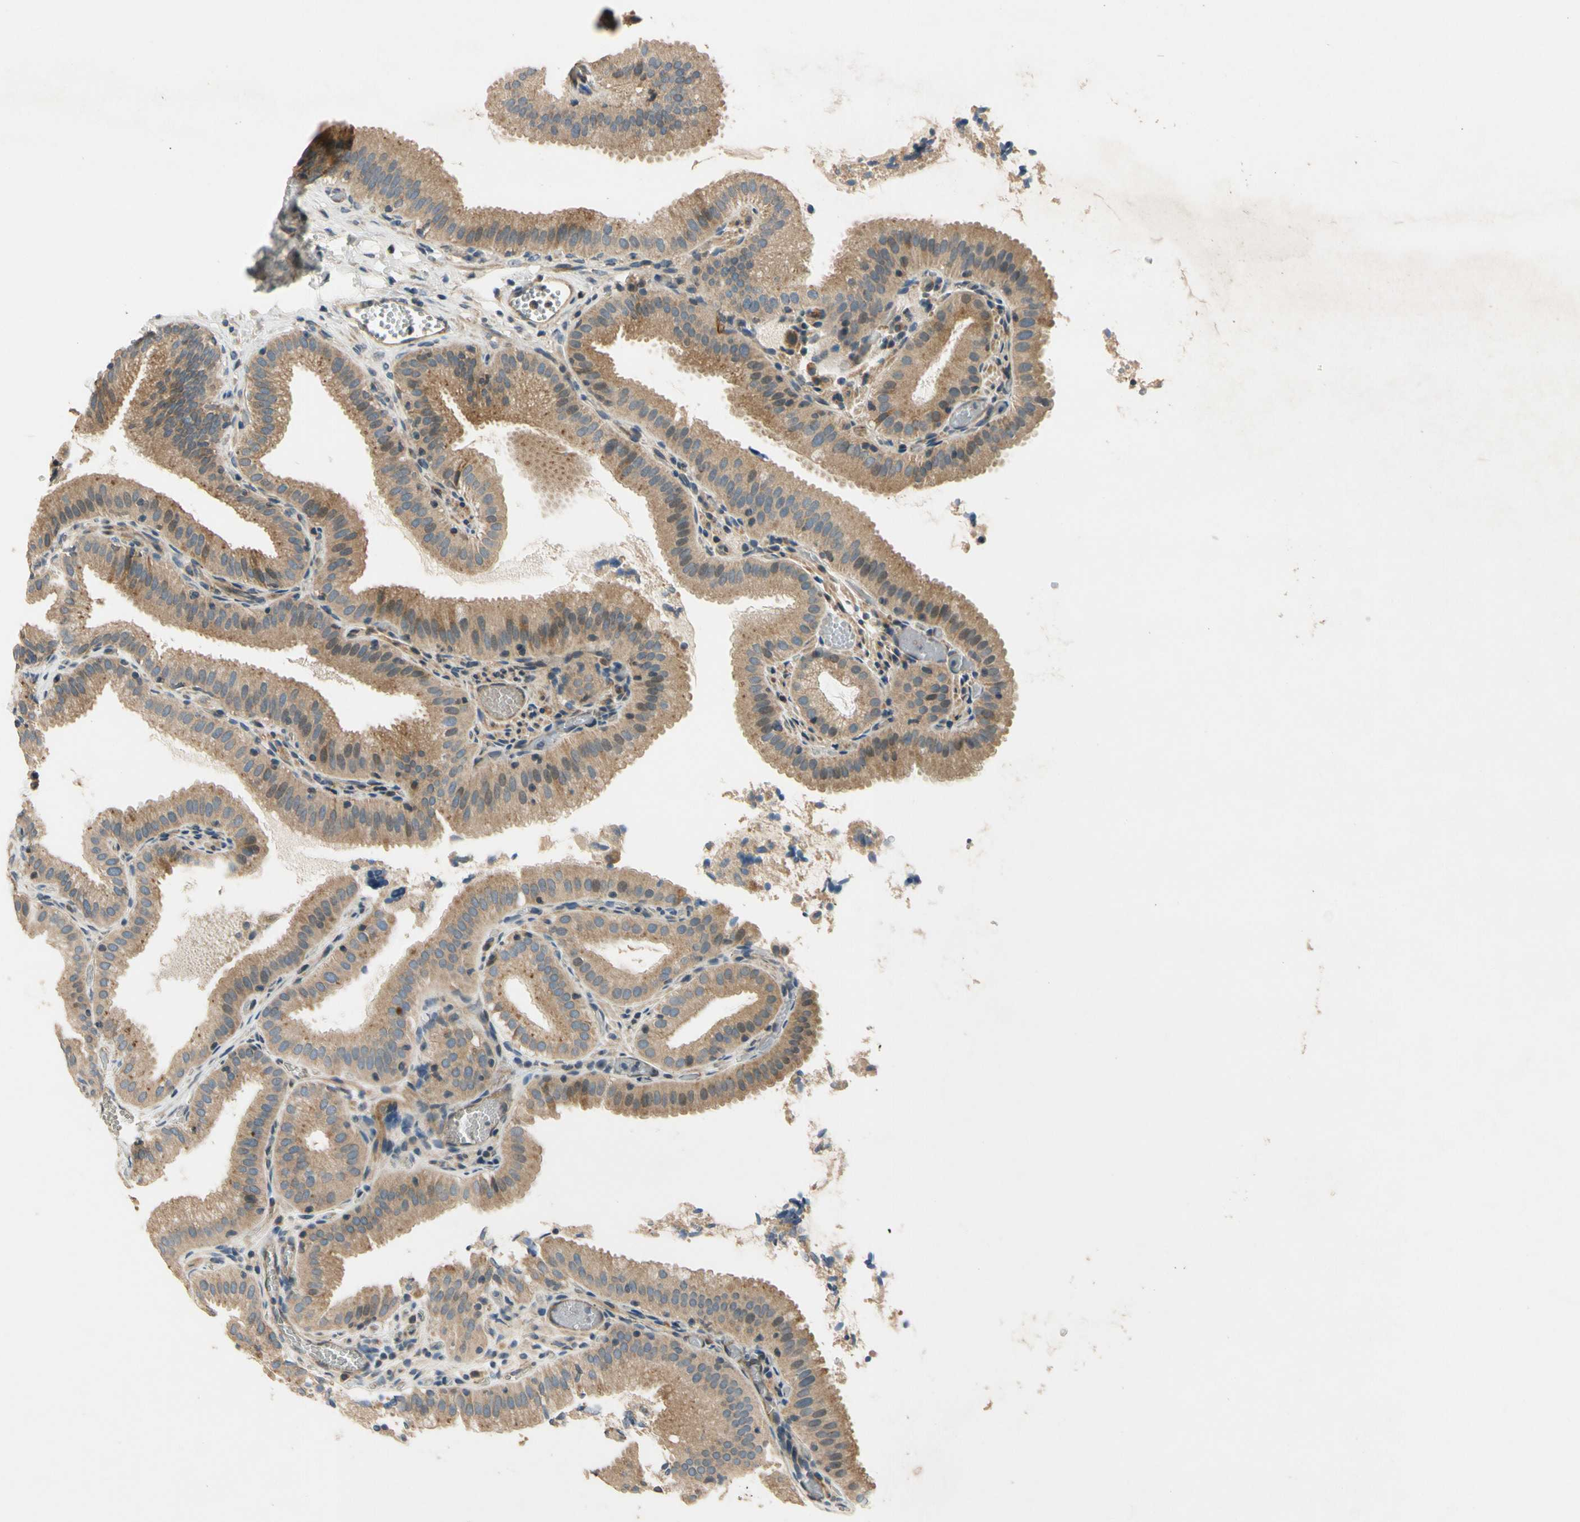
{"staining": {"intensity": "moderate", "quantity": ">75%", "location": "cytoplasmic/membranous"}, "tissue": "gallbladder", "cell_type": "Glandular cells", "image_type": "normal", "snomed": [{"axis": "morphology", "description": "Normal tissue, NOS"}, {"axis": "topography", "description": "Gallbladder"}], "caption": "Immunohistochemistry (IHC) (DAB) staining of normal gallbladder reveals moderate cytoplasmic/membranous protein staining in approximately >75% of glandular cells.", "gene": "ALKBH3", "patient": {"sex": "male", "age": 54}}